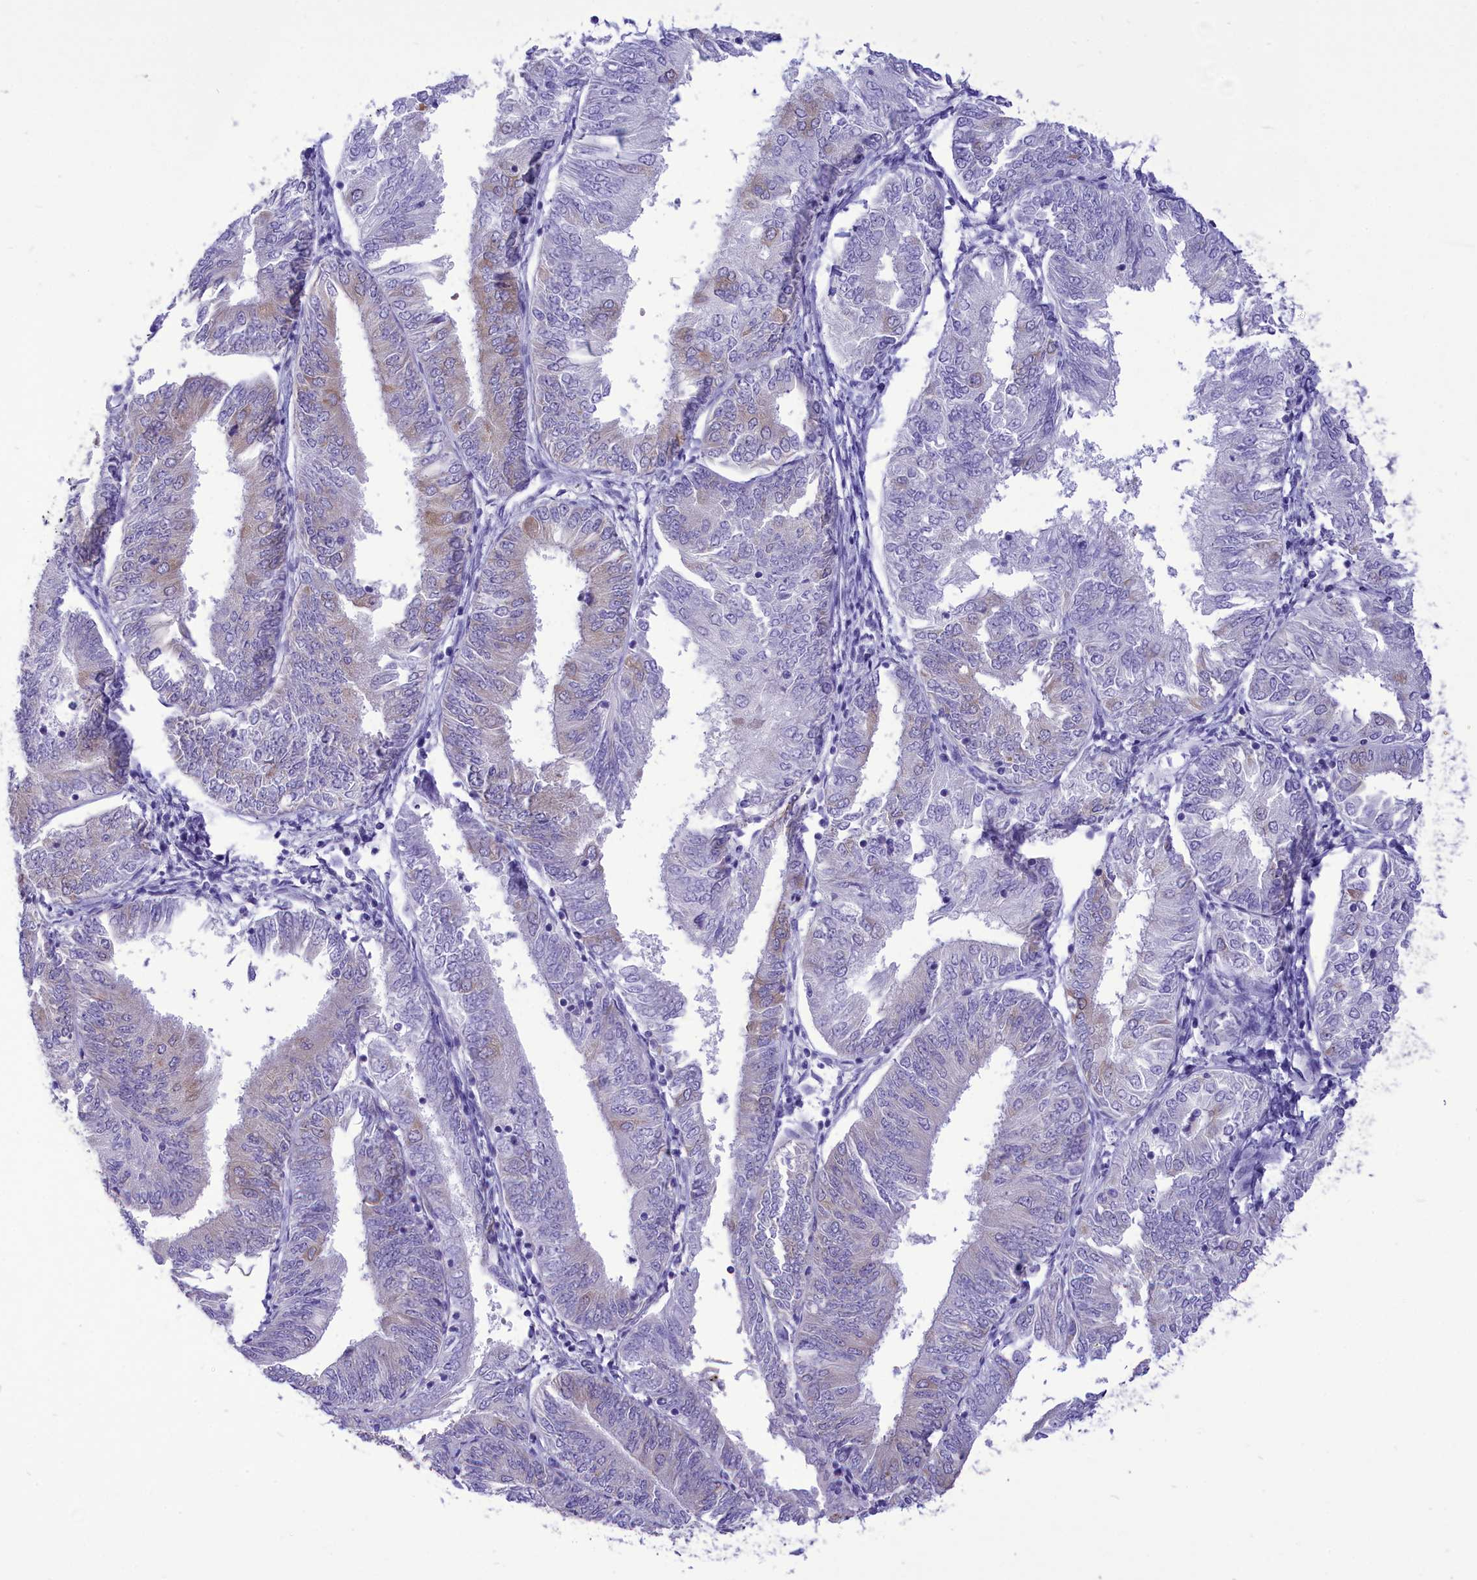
{"staining": {"intensity": "weak", "quantity": "<25%", "location": "cytoplasmic/membranous"}, "tissue": "endometrial cancer", "cell_type": "Tumor cells", "image_type": "cancer", "snomed": [{"axis": "morphology", "description": "Adenocarcinoma, NOS"}, {"axis": "topography", "description": "Endometrium"}], "caption": "The immunohistochemistry micrograph has no significant staining in tumor cells of endometrial cancer tissue.", "gene": "DCAF16", "patient": {"sex": "female", "age": 58}}